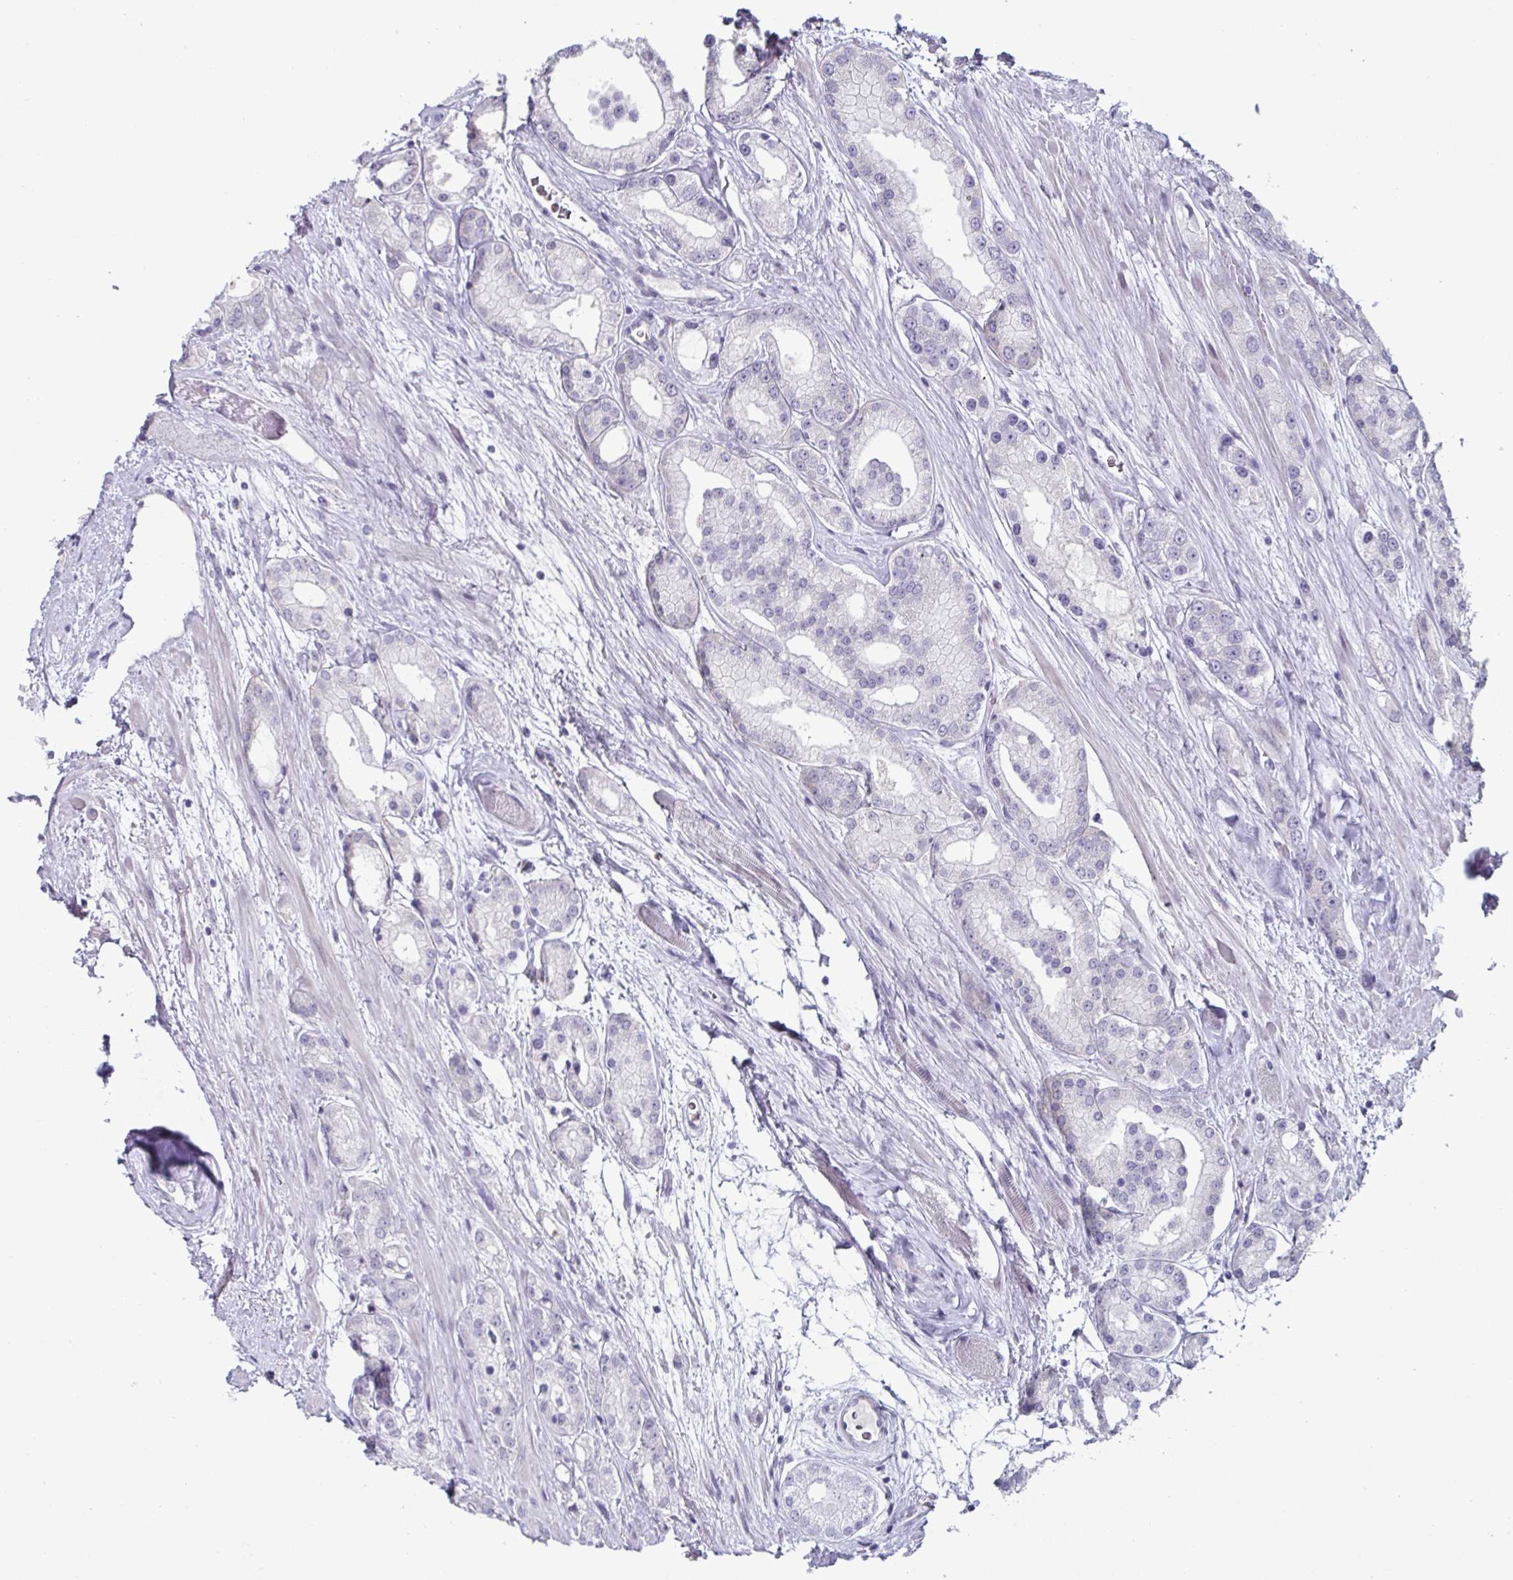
{"staining": {"intensity": "negative", "quantity": "none", "location": "none"}, "tissue": "prostate cancer", "cell_type": "Tumor cells", "image_type": "cancer", "snomed": [{"axis": "morphology", "description": "Adenocarcinoma, High grade"}, {"axis": "topography", "description": "Prostate"}], "caption": "A high-resolution histopathology image shows IHC staining of prostate adenocarcinoma (high-grade), which demonstrates no significant expression in tumor cells.", "gene": "VSIG10L", "patient": {"sex": "male", "age": 67}}